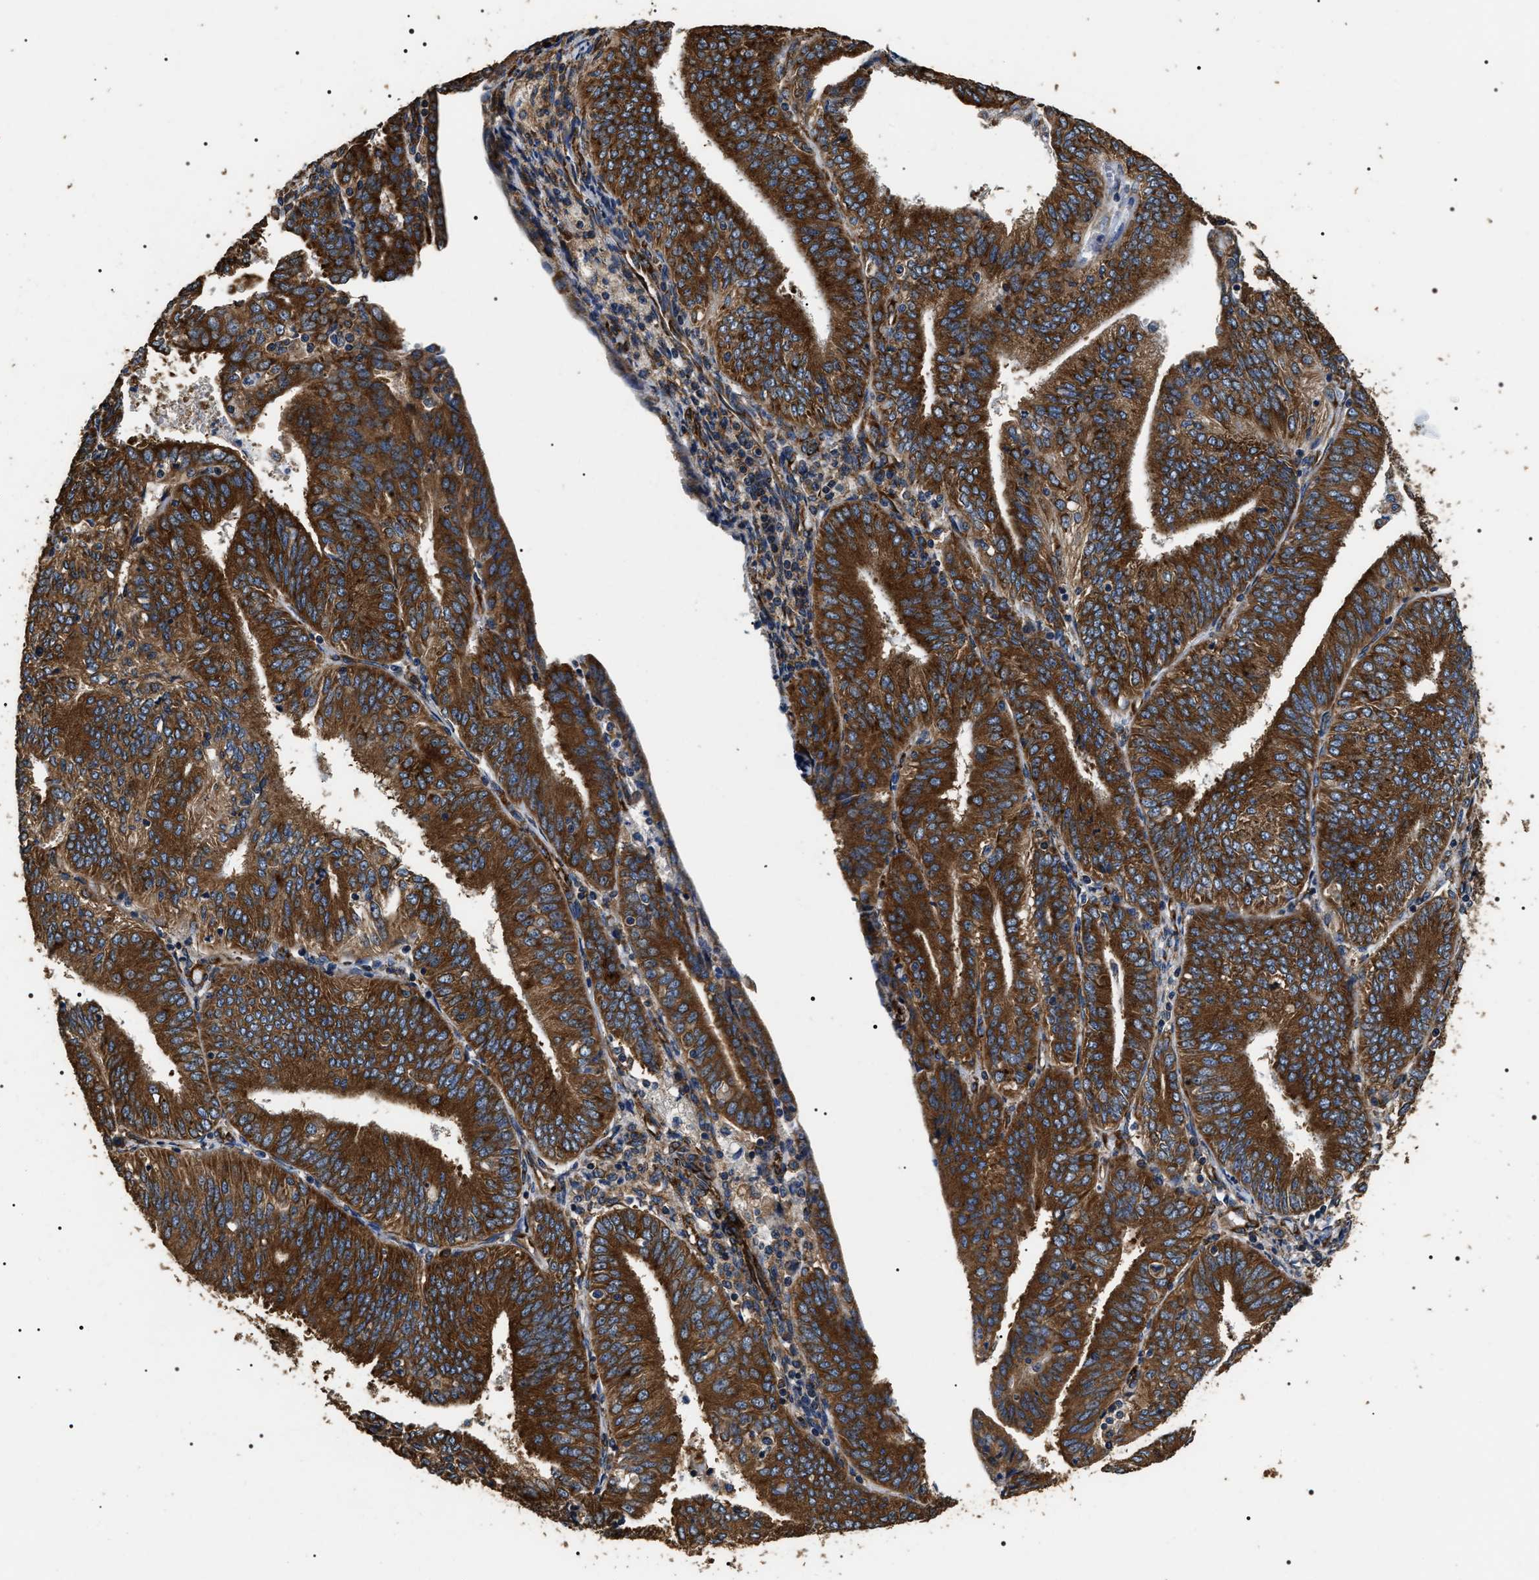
{"staining": {"intensity": "strong", "quantity": ">75%", "location": "cytoplasmic/membranous"}, "tissue": "endometrial cancer", "cell_type": "Tumor cells", "image_type": "cancer", "snomed": [{"axis": "morphology", "description": "Adenocarcinoma, NOS"}, {"axis": "topography", "description": "Endometrium"}], "caption": "Adenocarcinoma (endometrial) was stained to show a protein in brown. There is high levels of strong cytoplasmic/membranous positivity in approximately >75% of tumor cells. (DAB = brown stain, brightfield microscopy at high magnification).", "gene": "KTN1", "patient": {"sex": "female", "age": 58}}